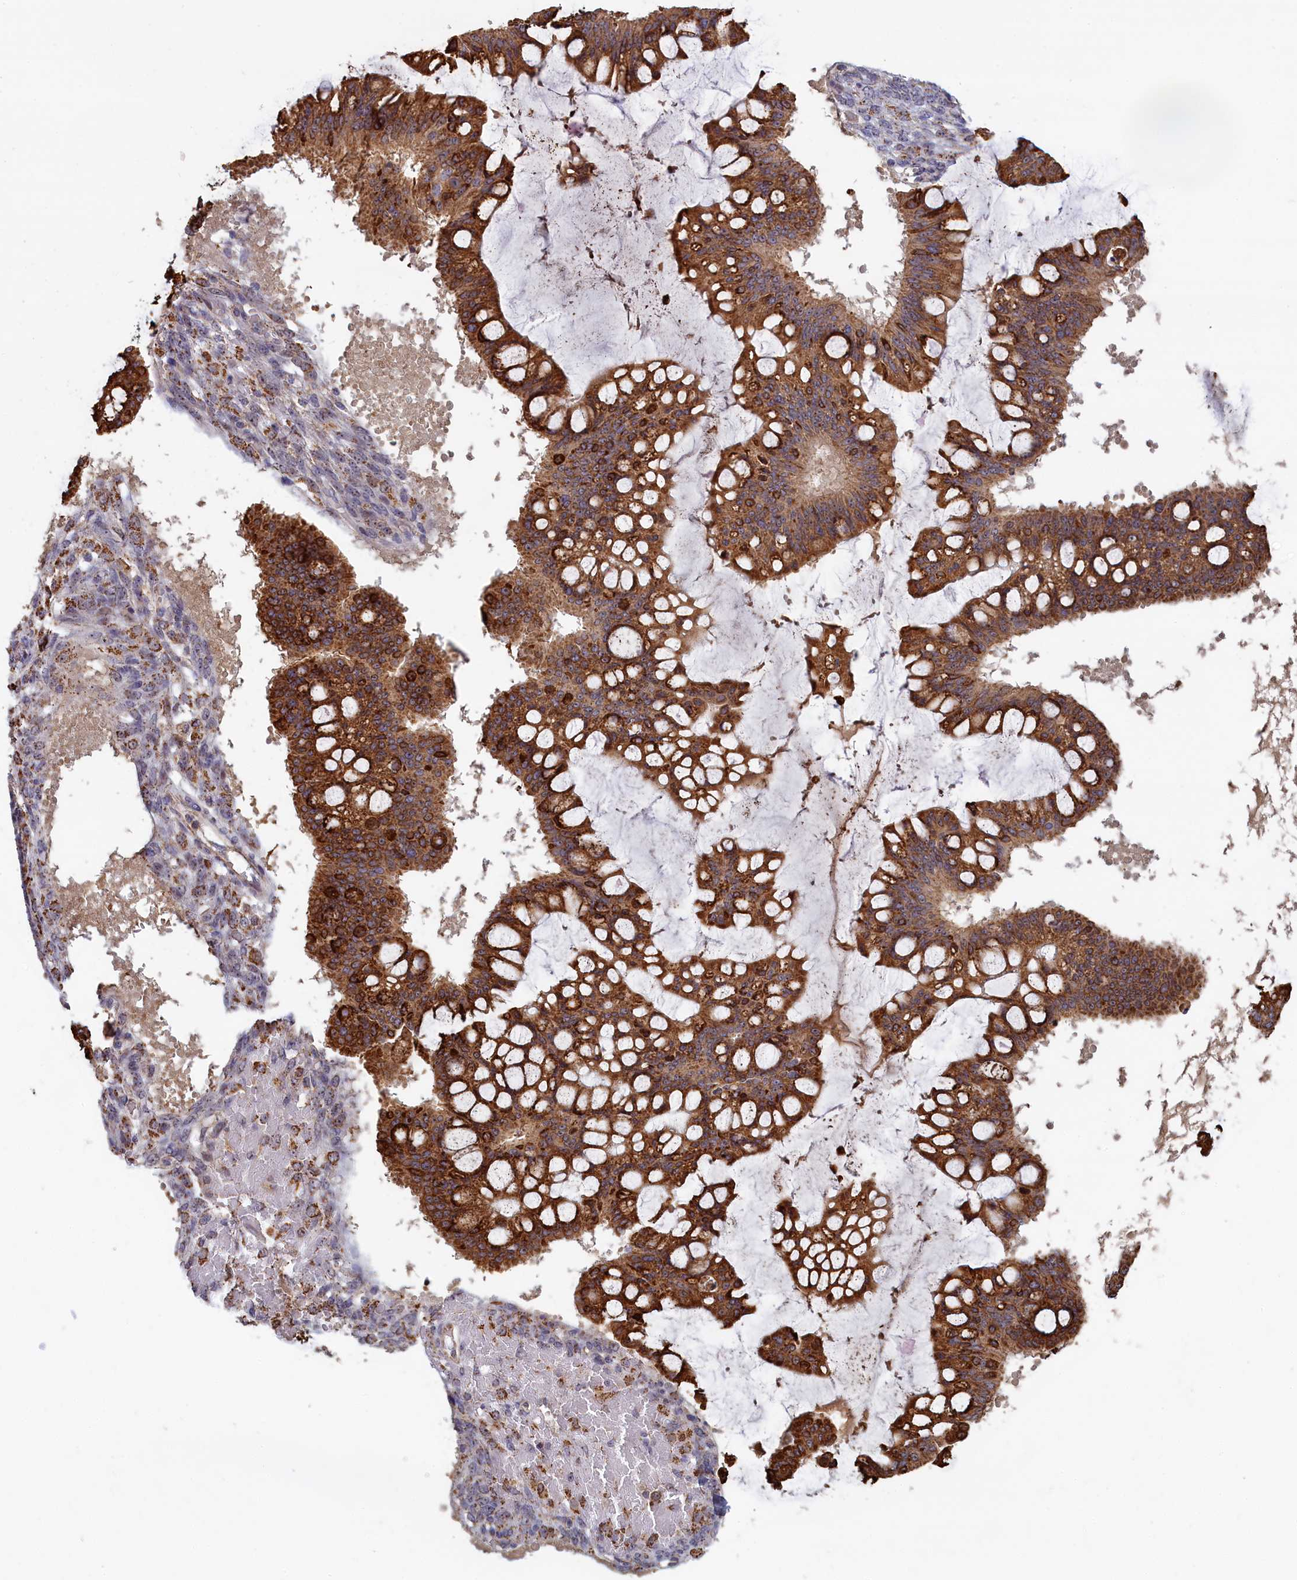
{"staining": {"intensity": "strong", "quantity": ">75%", "location": "cytoplasmic/membranous"}, "tissue": "ovarian cancer", "cell_type": "Tumor cells", "image_type": "cancer", "snomed": [{"axis": "morphology", "description": "Cystadenocarcinoma, mucinous, NOS"}, {"axis": "topography", "description": "Ovary"}], "caption": "An image of ovarian cancer (mucinous cystadenocarcinoma) stained for a protein reveals strong cytoplasmic/membranous brown staining in tumor cells. Using DAB (3,3'-diaminobenzidine) (brown) and hematoxylin (blue) stains, captured at high magnification using brightfield microscopy.", "gene": "ZNF816", "patient": {"sex": "female", "age": 73}}